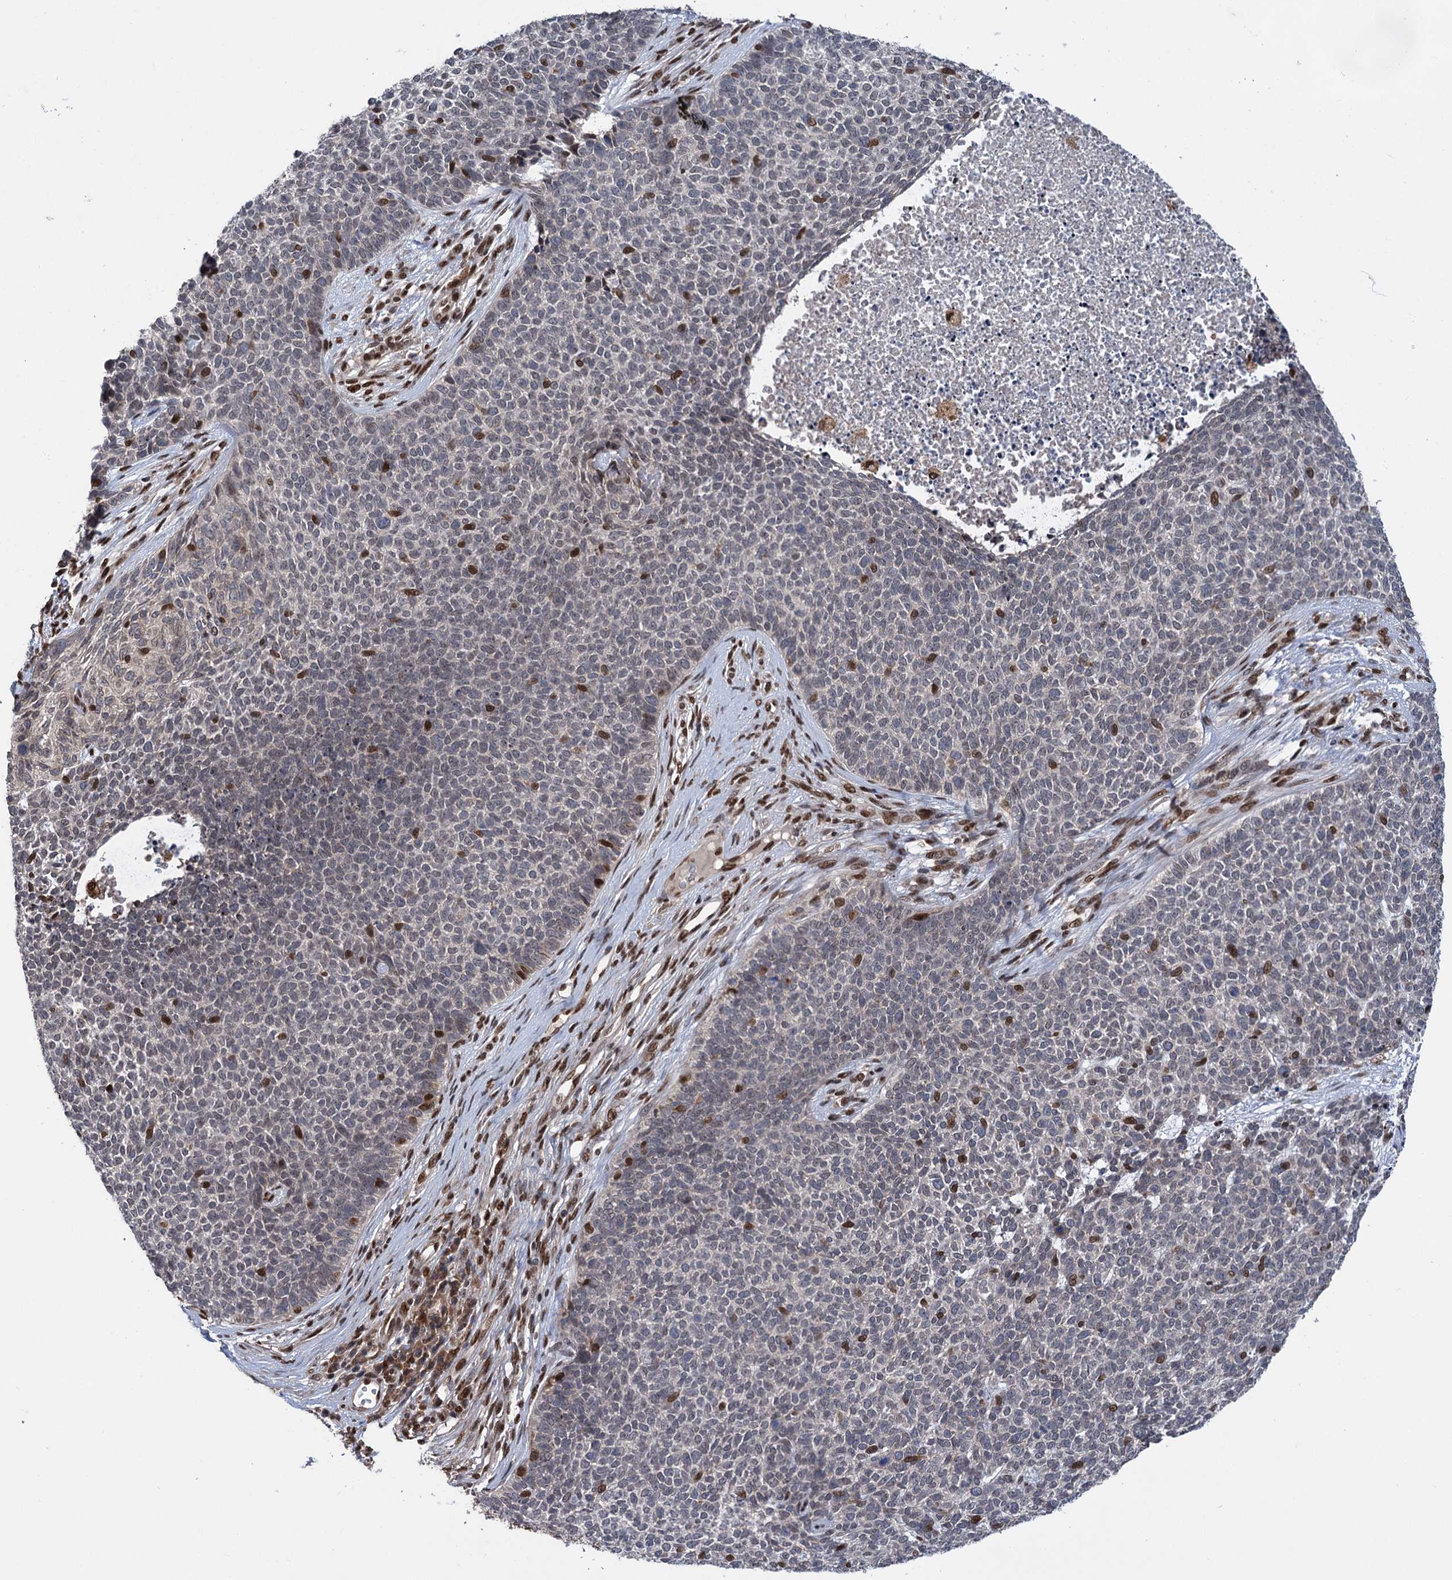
{"staining": {"intensity": "negative", "quantity": "none", "location": "none"}, "tissue": "skin cancer", "cell_type": "Tumor cells", "image_type": "cancer", "snomed": [{"axis": "morphology", "description": "Basal cell carcinoma"}, {"axis": "topography", "description": "Skin"}], "caption": "A histopathology image of human skin basal cell carcinoma is negative for staining in tumor cells.", "gene": "MESD", "patient": {"sex": "female", "age": 84}}